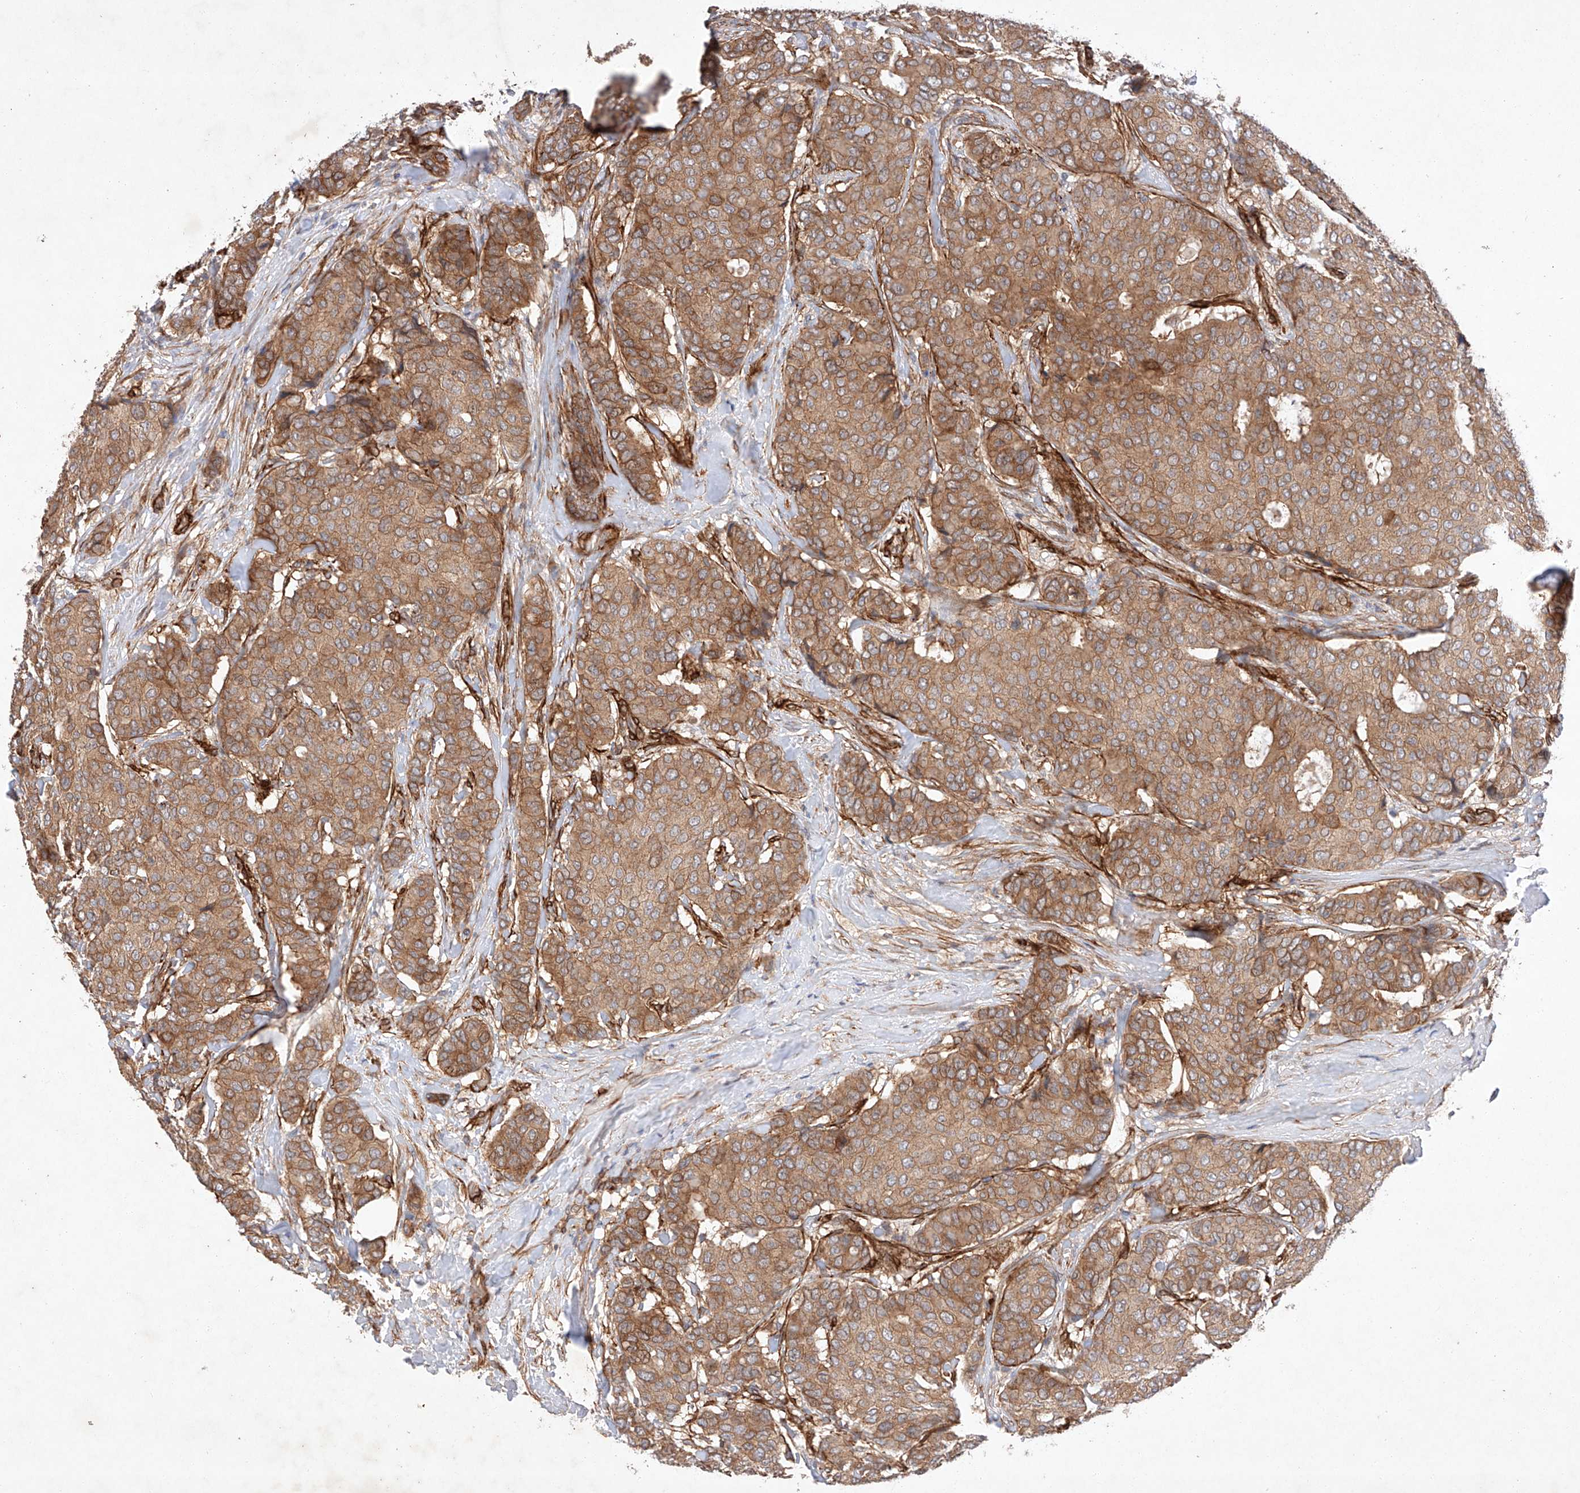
{"staining": {"intensity": "moderate", "quantity": ">75%", "location": "cytoplasmic/membranous"}, "tissue": "breast cancer", "cell_type": "Tumor cells", "image_type": "cancer", "snomed": [{"axis": "morphology", "description": "Duct carcinoma"}, {"axis": "topography", "description": "Breast"}], "caption": "Moderate cytoplasmic/membranous staining for a protein is identified in about >75% of tumor cells of breast cancer using IHC.", "gene": "RAB23", "patient": {"sex": "female", "age": 75}}